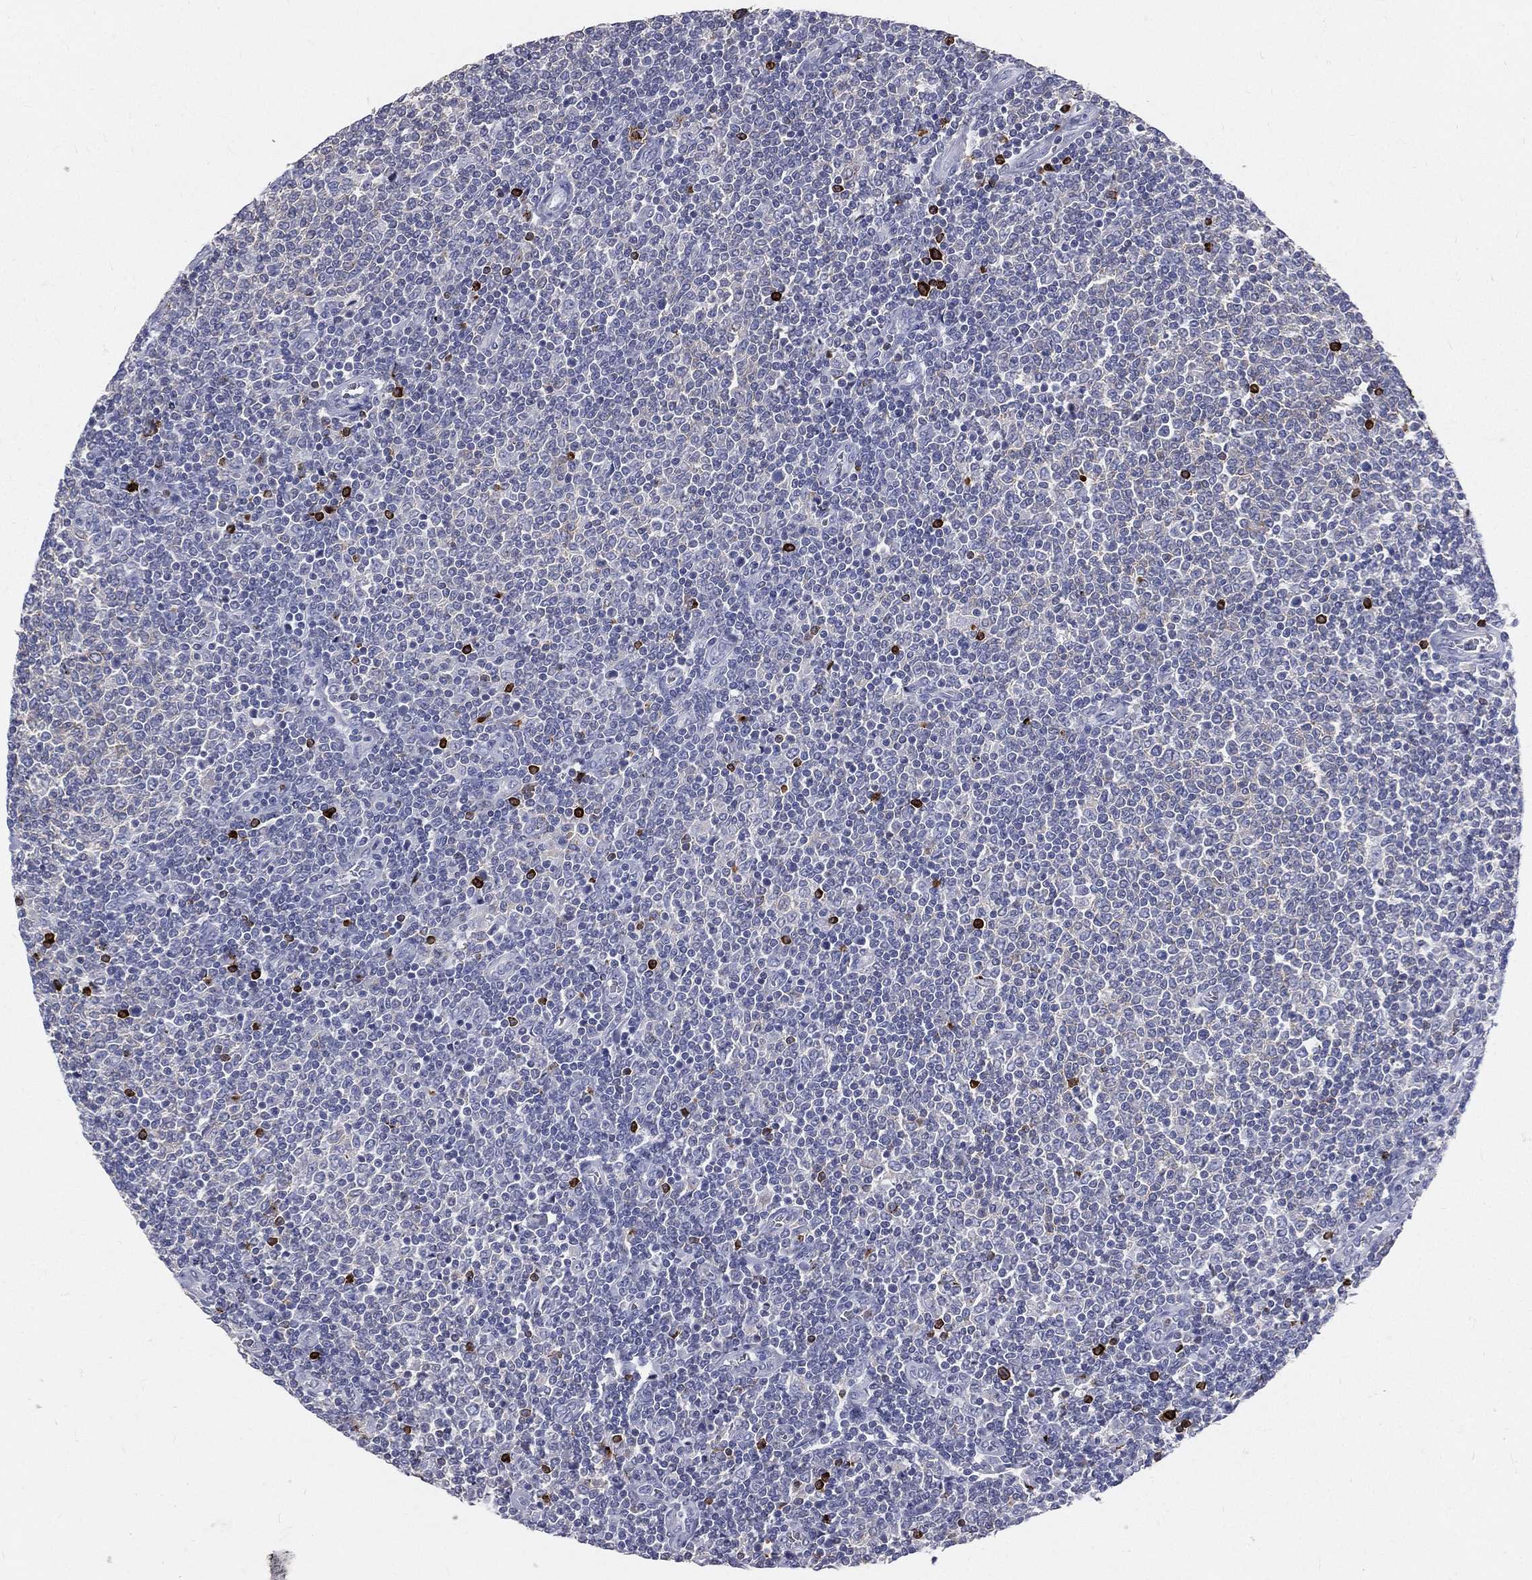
{"staining": {"intensity": "negative", "quantity": "none", "location": "none"}, "tissue": "lymphoma", "cell_type": "Tumor cells", "image_type": "cancer", "snomed": [{"axis": "morphology", "description": "Malignant lymphoma, non-Hodgkin's type, Low grade"}, {"axis": "topography", "description": "Lymph node"}], "caption": "An immunohistochemistry (IHC) image of malignant lymphoma, non-Hodgkin's type (low-grade) is shown. There is no staining in tumor cells of malignant lymphoma, non-Hodgkin's type (low-grade). The staining was performed using DAB to visualize the protein expression in brown, while the nuclei were stained in blue with hematoxylin (Magnification: 20x).", "gene": "CTSW", "patient": {"sex": "male", "age": 52}}